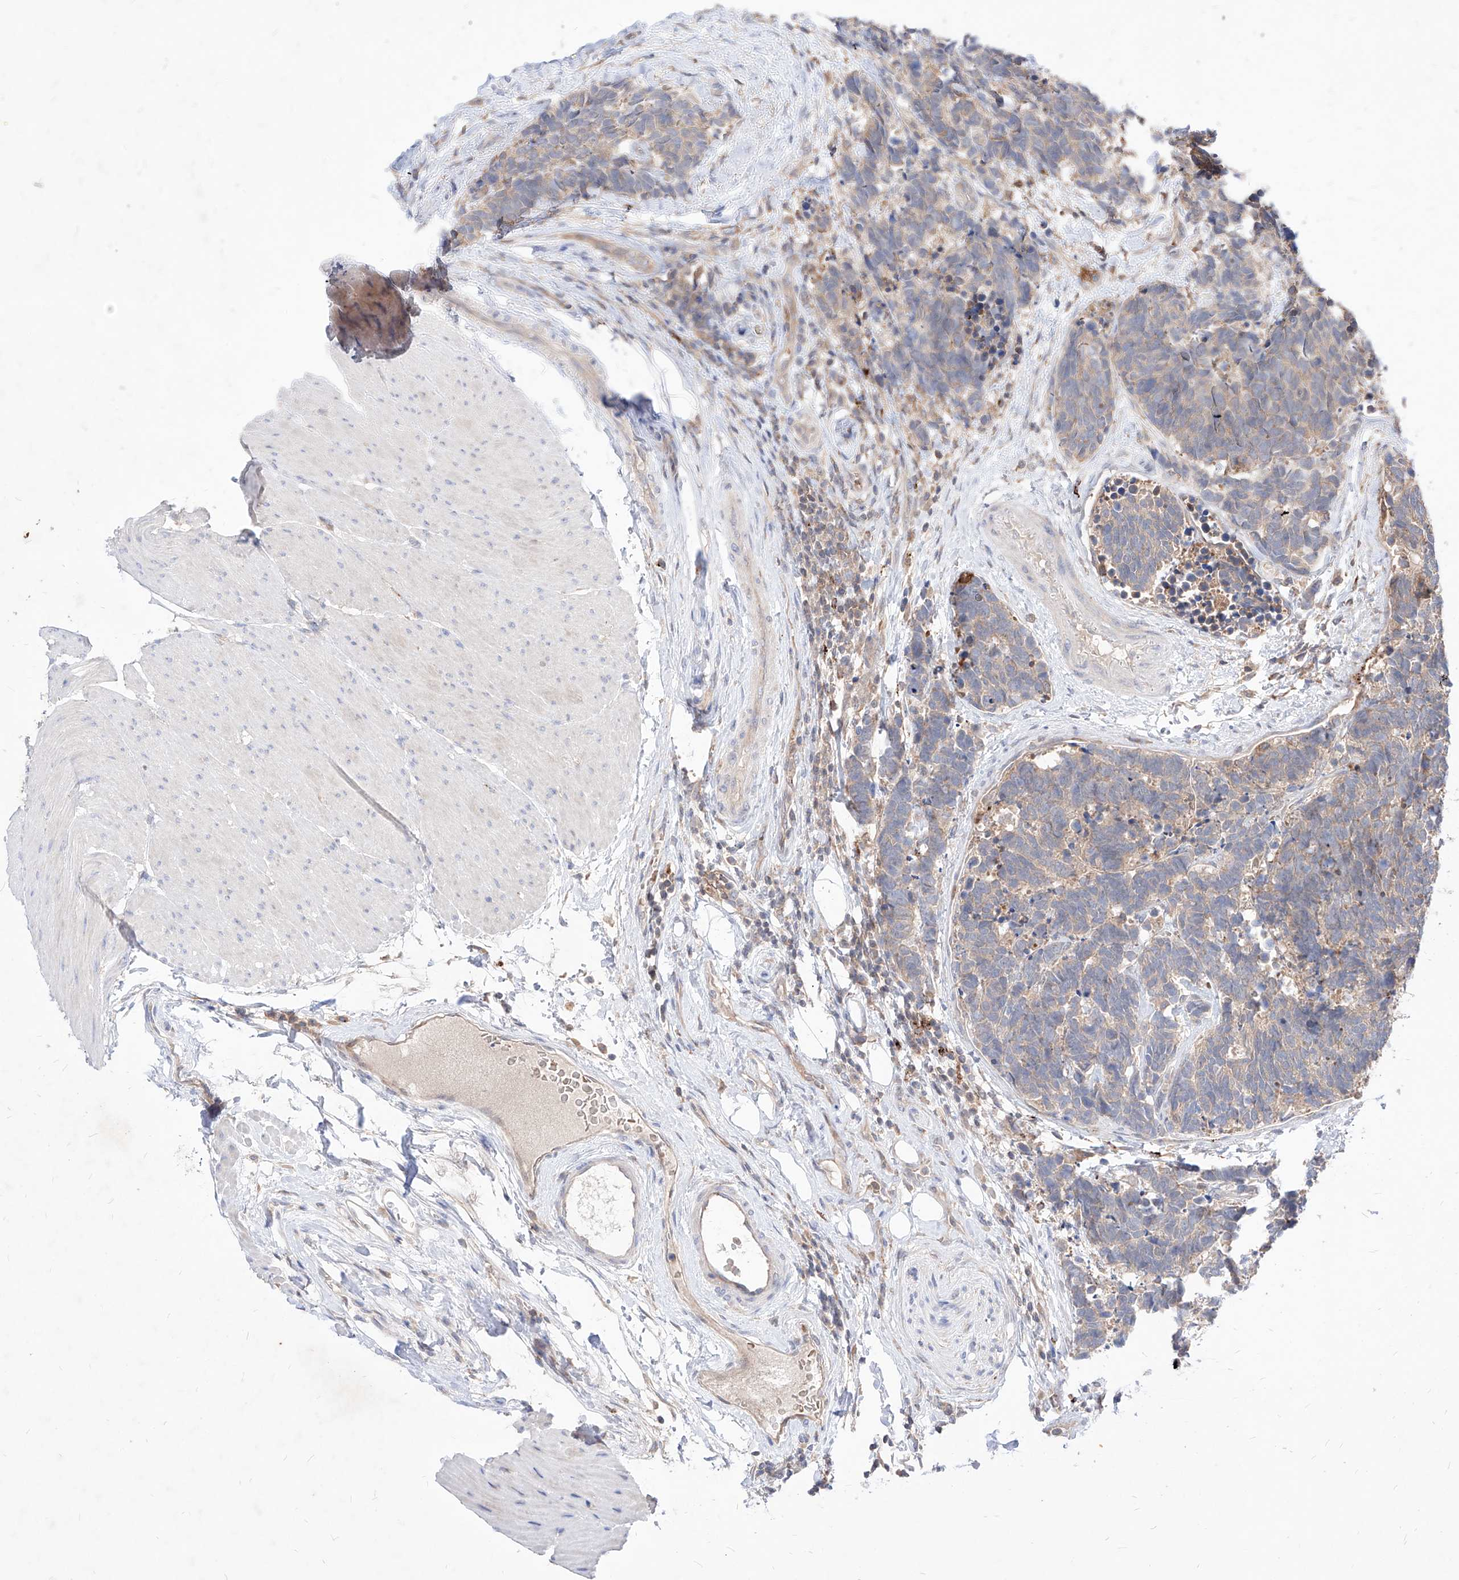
{"staining": {"intensity": "weak", "quantity": "25%-75%", "location": "cytoplasmic/membranous"}, "tissue": "carcinoid", "cell_type": "Tumor cells", "image_type": "cancer", "snomed": [{"axis": "morphology", "description": "Carcinoma, NOS"}, {"axis": "morphology", "description": "Carcinoid, malignant, NOS"}, {"axis": "topography", "description": "Urinary bladder"}], "caption": "Carcinoma stained for a protein reveals weak cytoplasmic/membranous positivity in tumor cells.", "gene": "TSNAX", "patient": {"sex": "male", "age": 57}}